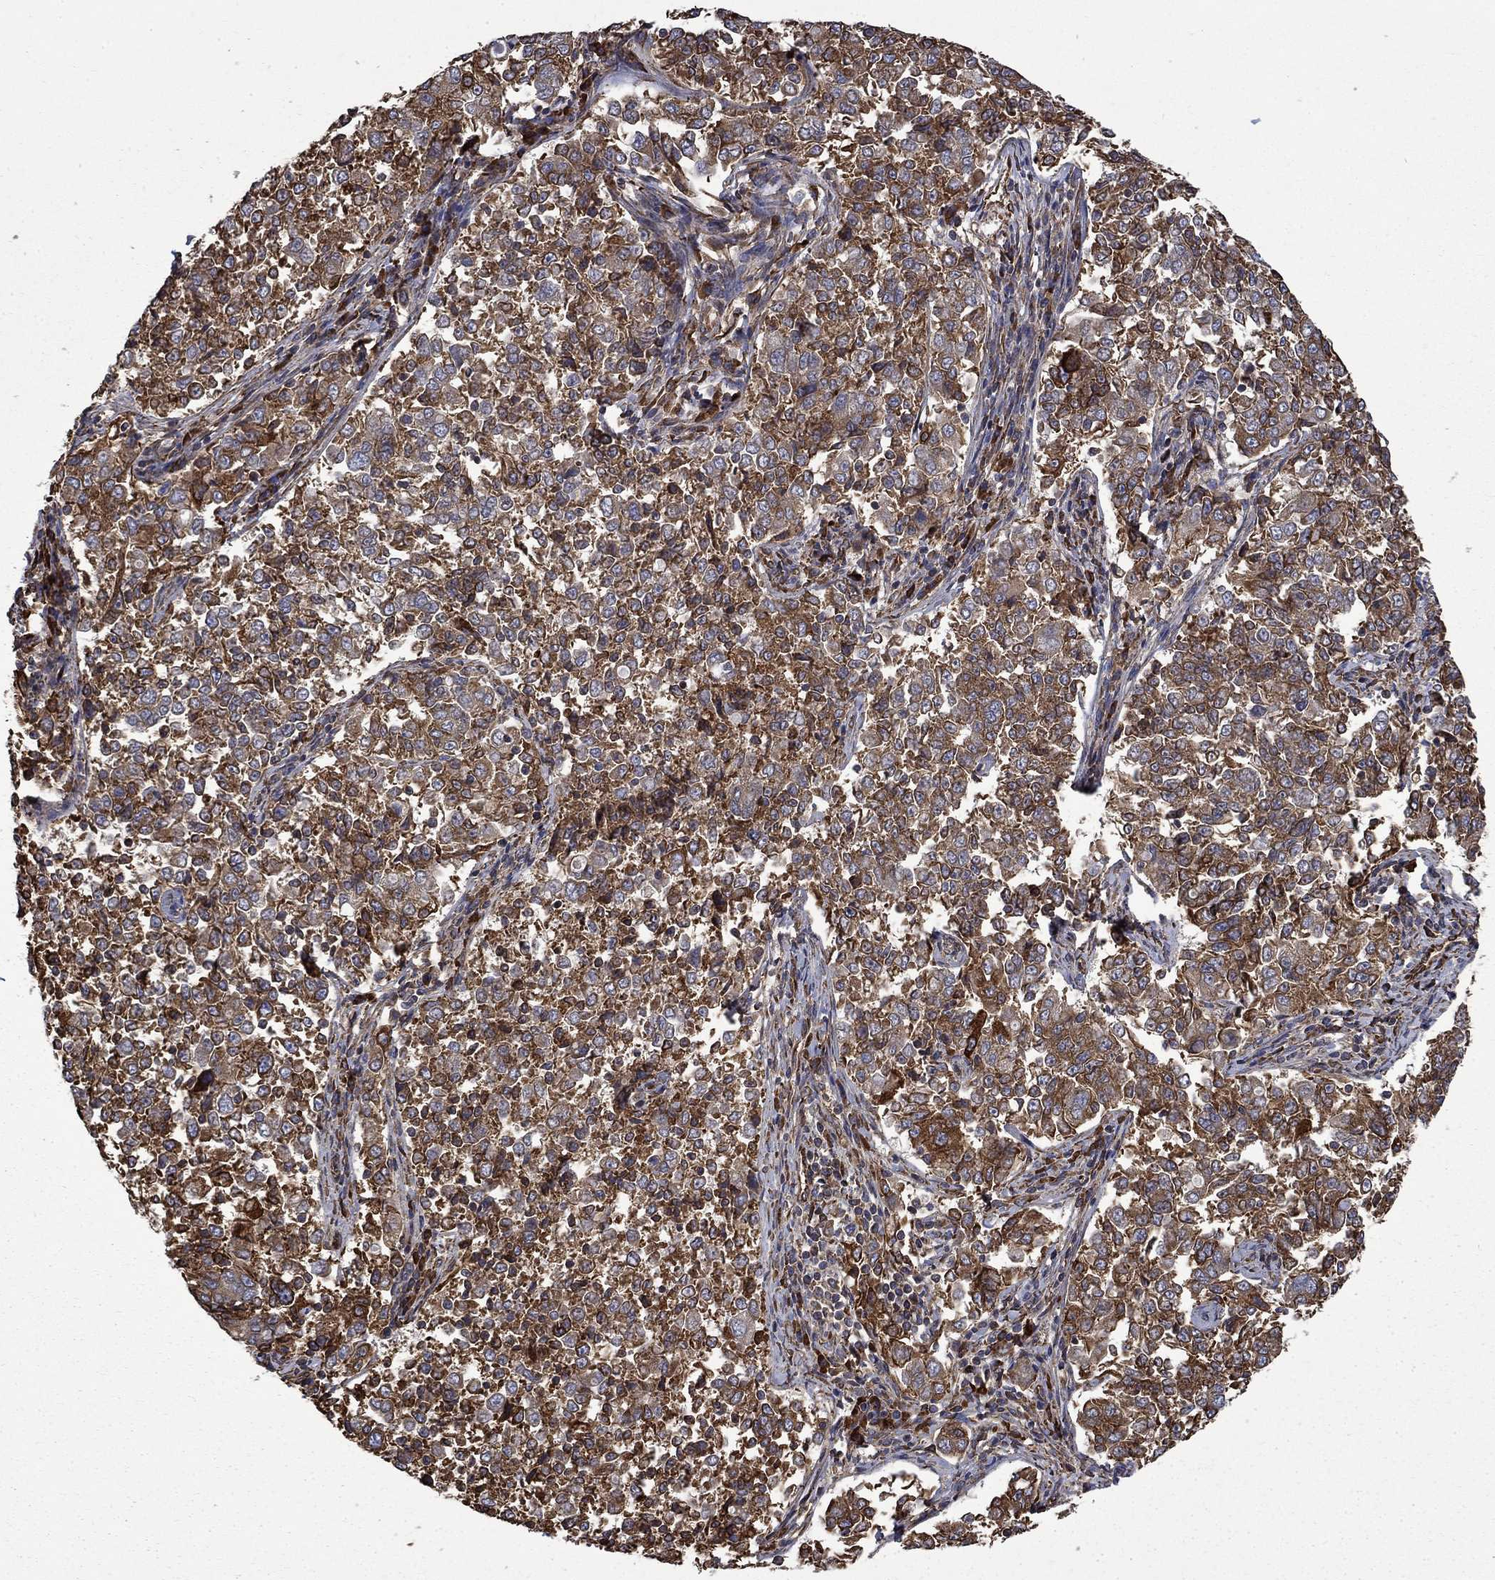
{"staining": {"intensity": "strong", "quantity": "25%-75%", "location": "cytoplasmic/membranous"}, "tissue": "endometrial cancer", "cell_type": "Tumor cells", "image_type": "cancer", "snomed": [{"axis": "morphology", "description": "Adenocarcinoma, NOS"}, {"axis": "topography", "description": "Endometrium"}], "caption": "Adenocarcinoma (endometrial) stained for a protein (brown) demonstrates strong cytoplasmic/membranous positive staining in about 25%-75% of tumor cells.", "gene": "CUTC", "patient": {"sex": "female", "age": 43}}